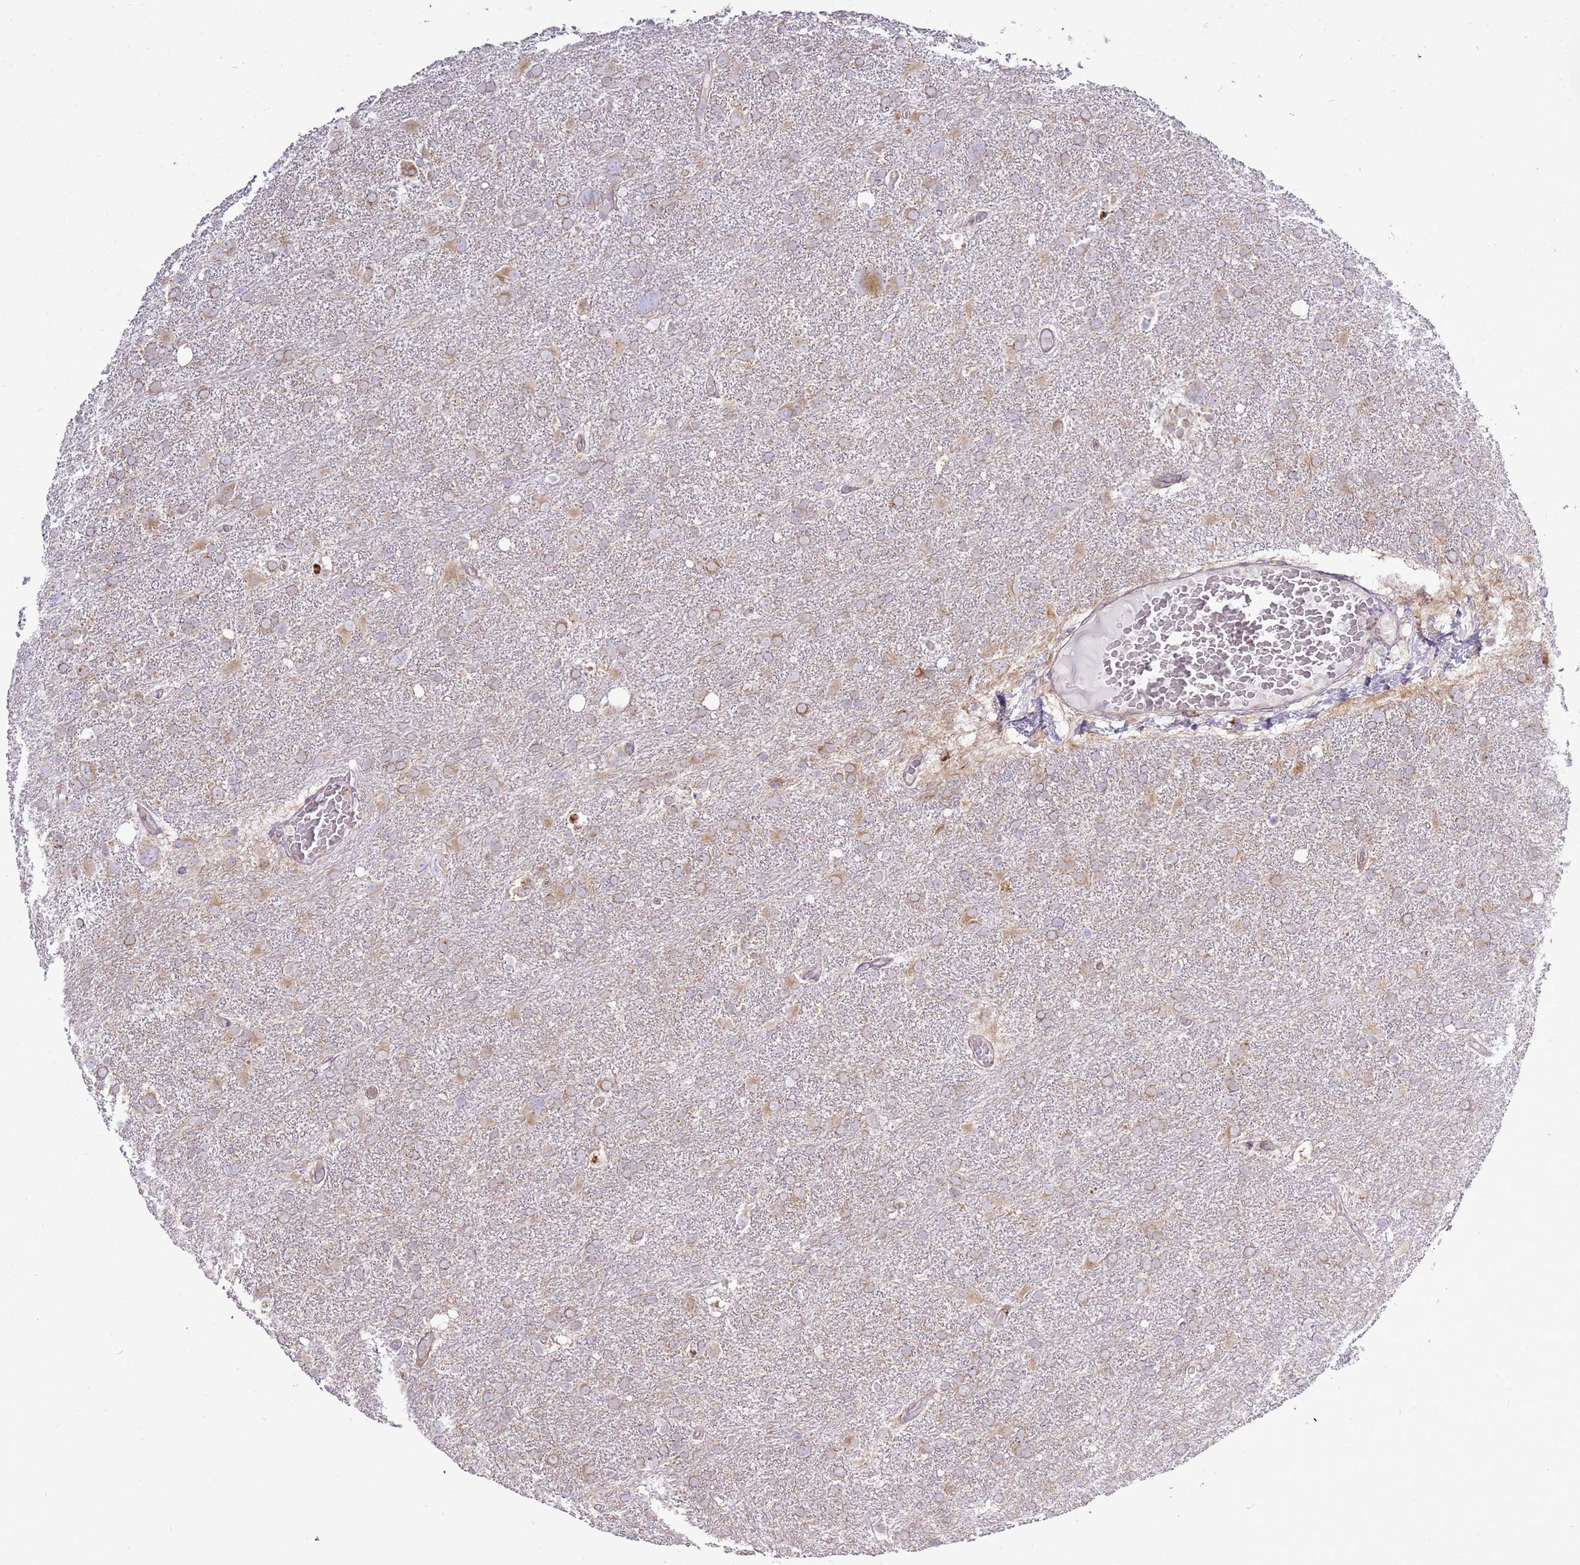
{"staining": {"intensity": "moderate", "quantity": "25%-75%", "location": "cytoplasmic/membranous"}, "tissue": "glioma", "cell_type": "Tumor cells", "image_type": "cancer", "snomed": [{"axis": "morphology", "description": "Glioma, malignant, High grade"}, {"axis": "topography", "description": "Brain"}], "caption": "Malignant glioma (high-grade) tissue displays moderate cytoplasmic/membranous positivity in about 25%-75% of tumor cells, visualized by immunohistochemistry.", "gene": "TMED10", "patient": {"sex": "male", "age": 61}}